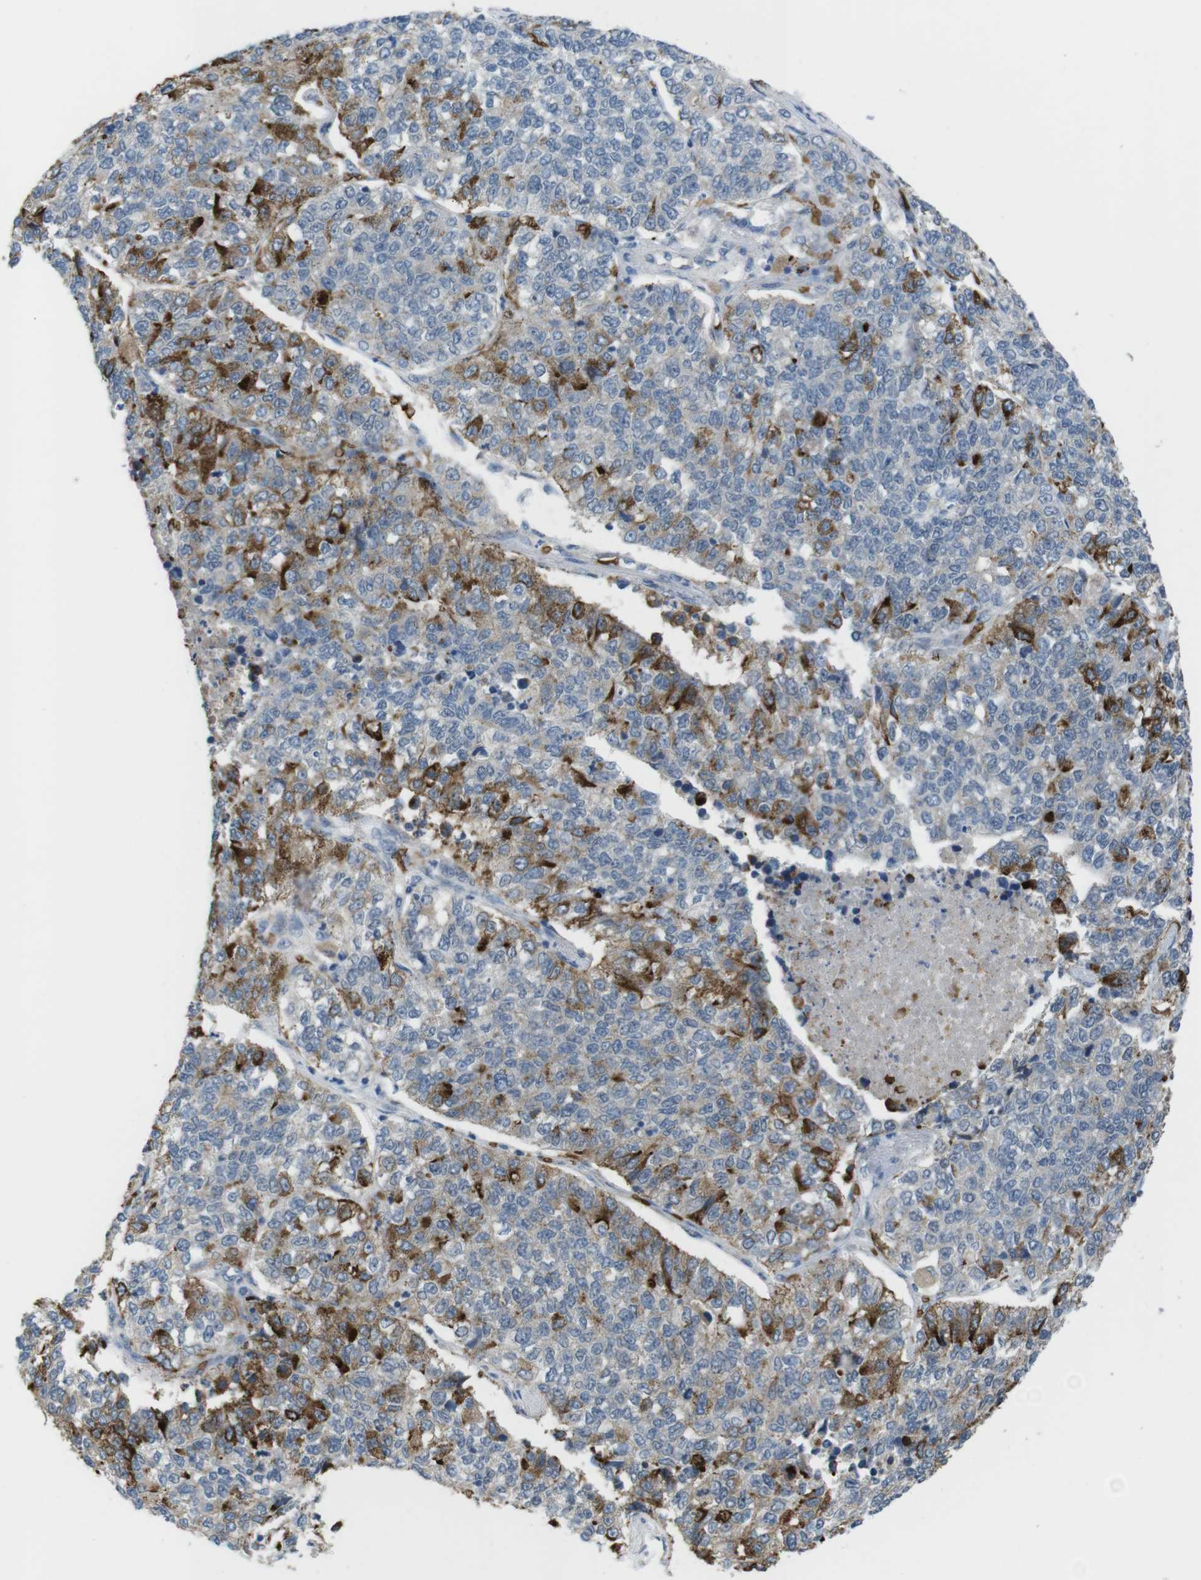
{"staining": {"intensity": "strong", "quantity": "25%-75%", "location": "cytoplasmic/membranous"}, "tissue": "lung cancer", "cell_type": "Tumor cells", "image_type": "cancer", "snomed": [{"axis": "morphology", "description": "Adenocarcinoma, NOS"}, {"axis": "topography", "description": "Lung"}], "caption": "High-power microscopy captured an immunohistochemistry (IHC) photomicrograph of lung cancer, revealing strong cytoplasmic/membranous expression in approximately 25%-75% of tumor cells.", "gene": "GYPA", "patient": {"sex": "male", "age": 49}}